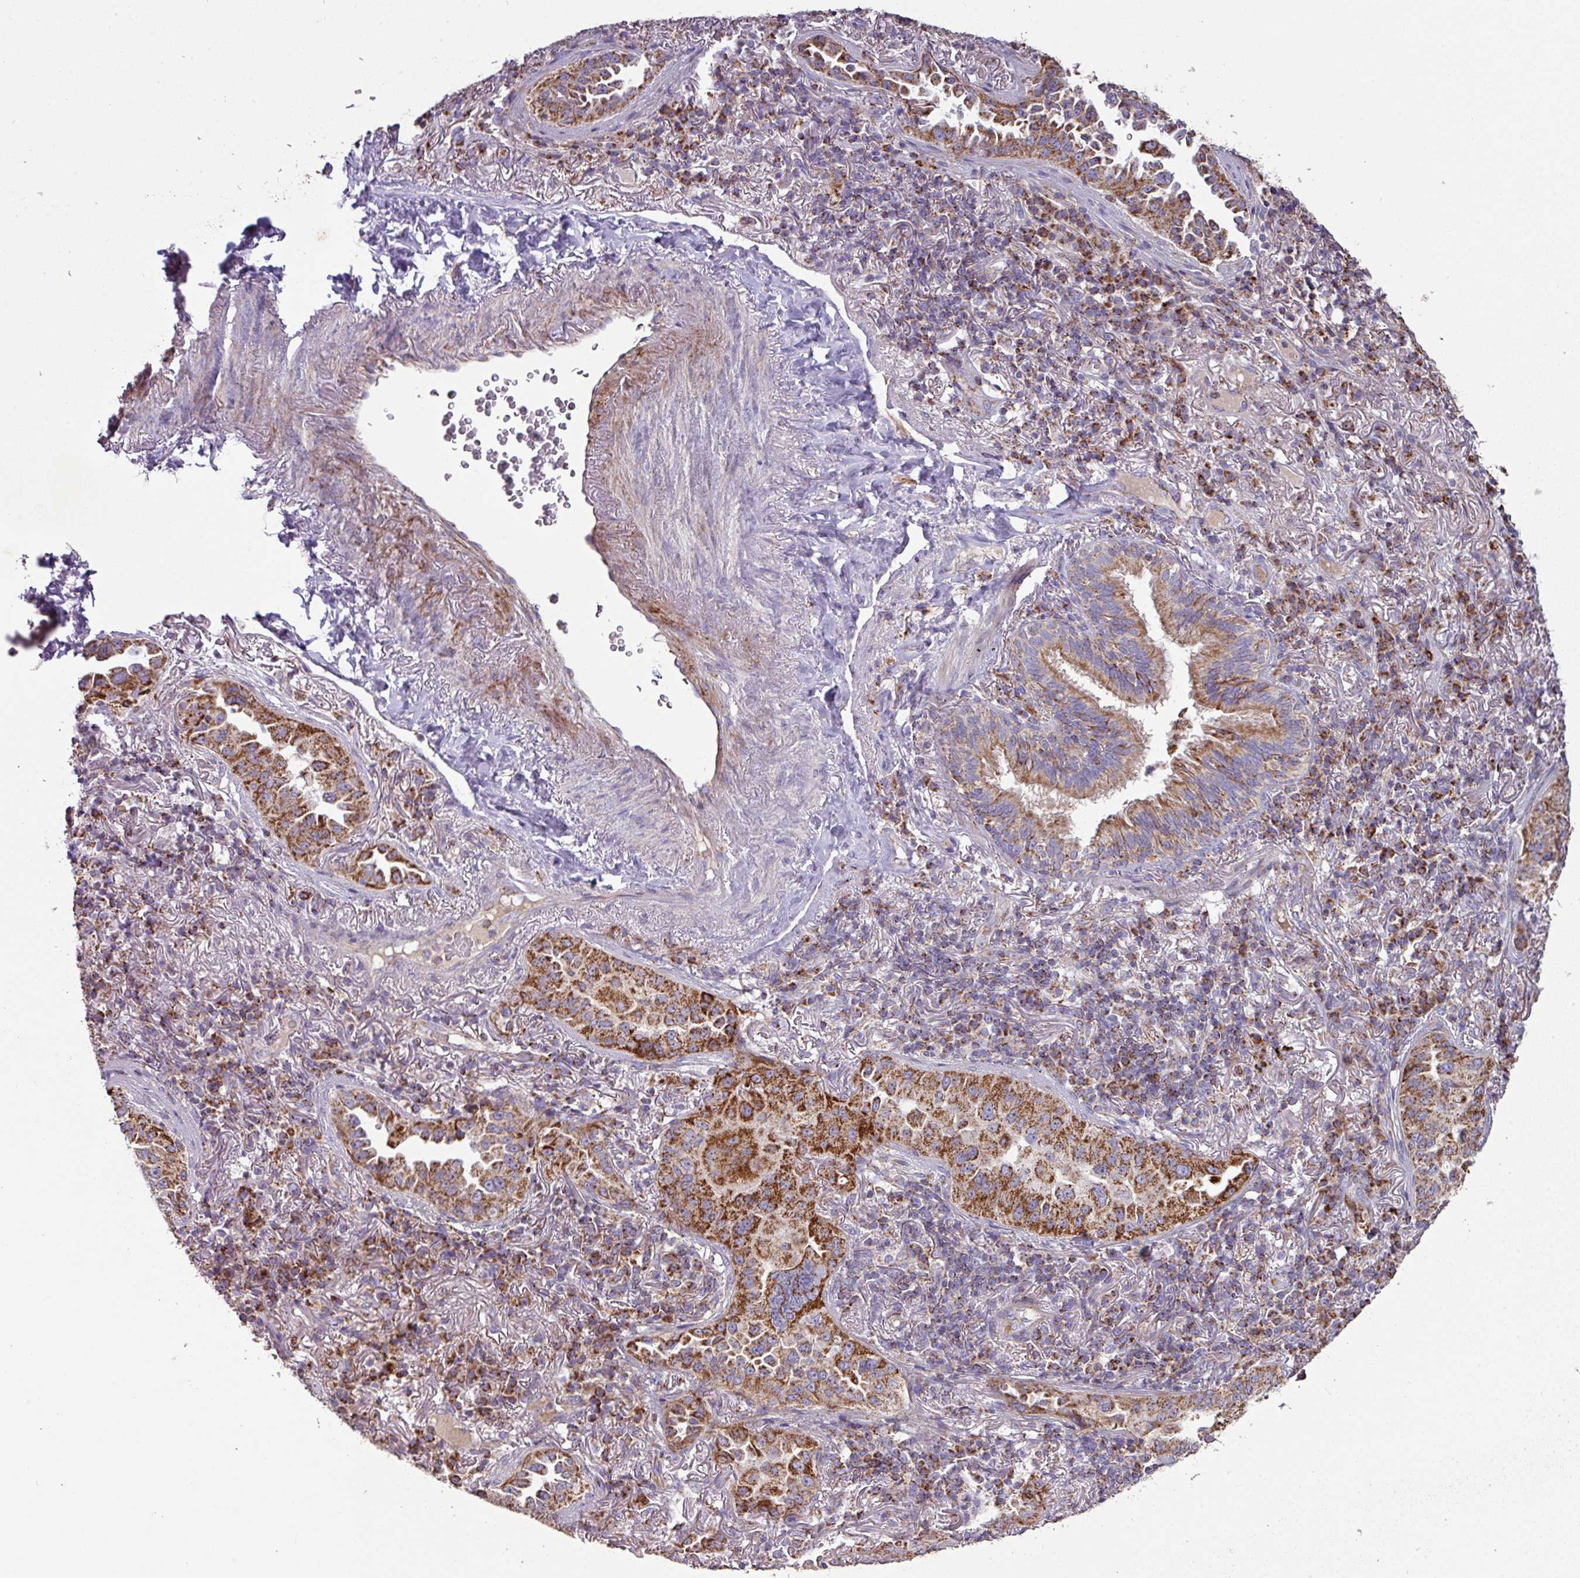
{"staining": {"intensity": "strong", "quantity": ">75%", "location": "cytoplasmic/membranous"}, "tissue": "lung cancer", "cell_type": "Tumor cells", "image_type": "cancer", "snomed": [{"axis": "morphology", "description": "Adenocarcinoma, NOS"}, {"axis": "topography", "description": "Lung"}], "caption": "Immunohistochemistry (IHC) photomicrograph of adenocarcinoma (lung) stained for a protein (brown), which exhibits high levels of strong cytoplasmic/membranous staining in about >75% of tumor cells.", "gene": "SQOR", "patient": {"sex": "female", "age": 69}}